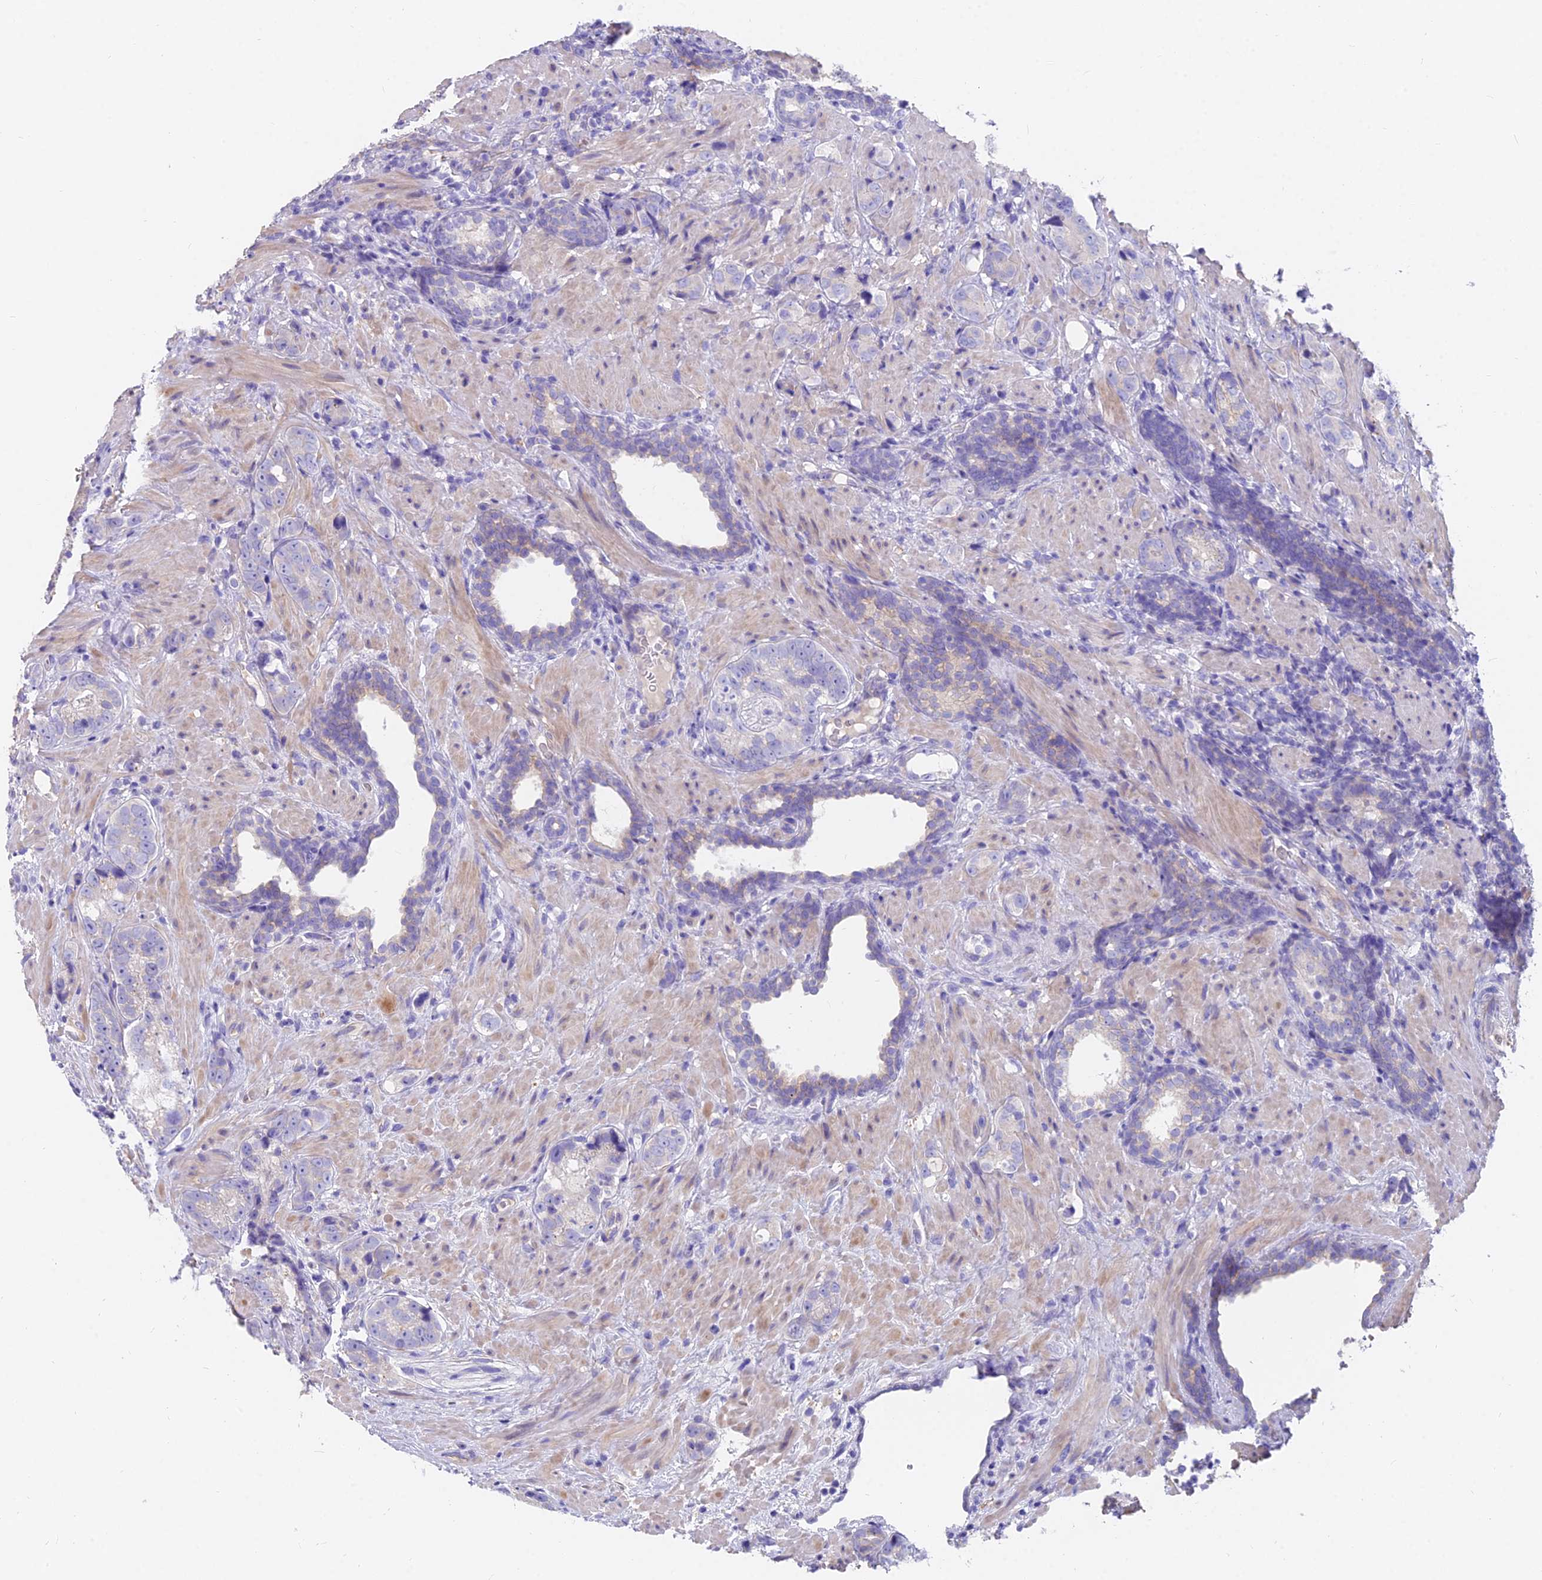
{"staining": {"intensity": "negative", "quantity": "none", "location": "none"}, "tissue": "prostate cancer", "cell_type": "Tumor cells", "image_type": "cancer", "snomed": [{"axis": "morphology", "description": "Adenocarcinoma, High grade"}, {"axis": "topography", "description": "Prostate"}], "caption": "An immunohistochemistry photomicrograph of prostate cancer is shown. There is no staining in tumor cells of prostate cancer. (DAB immunohistochemistry visualized using brightfield microscopy, high magnification).", "gene": "FAM168B", "patient": {"sex": "male", "age": 63}}